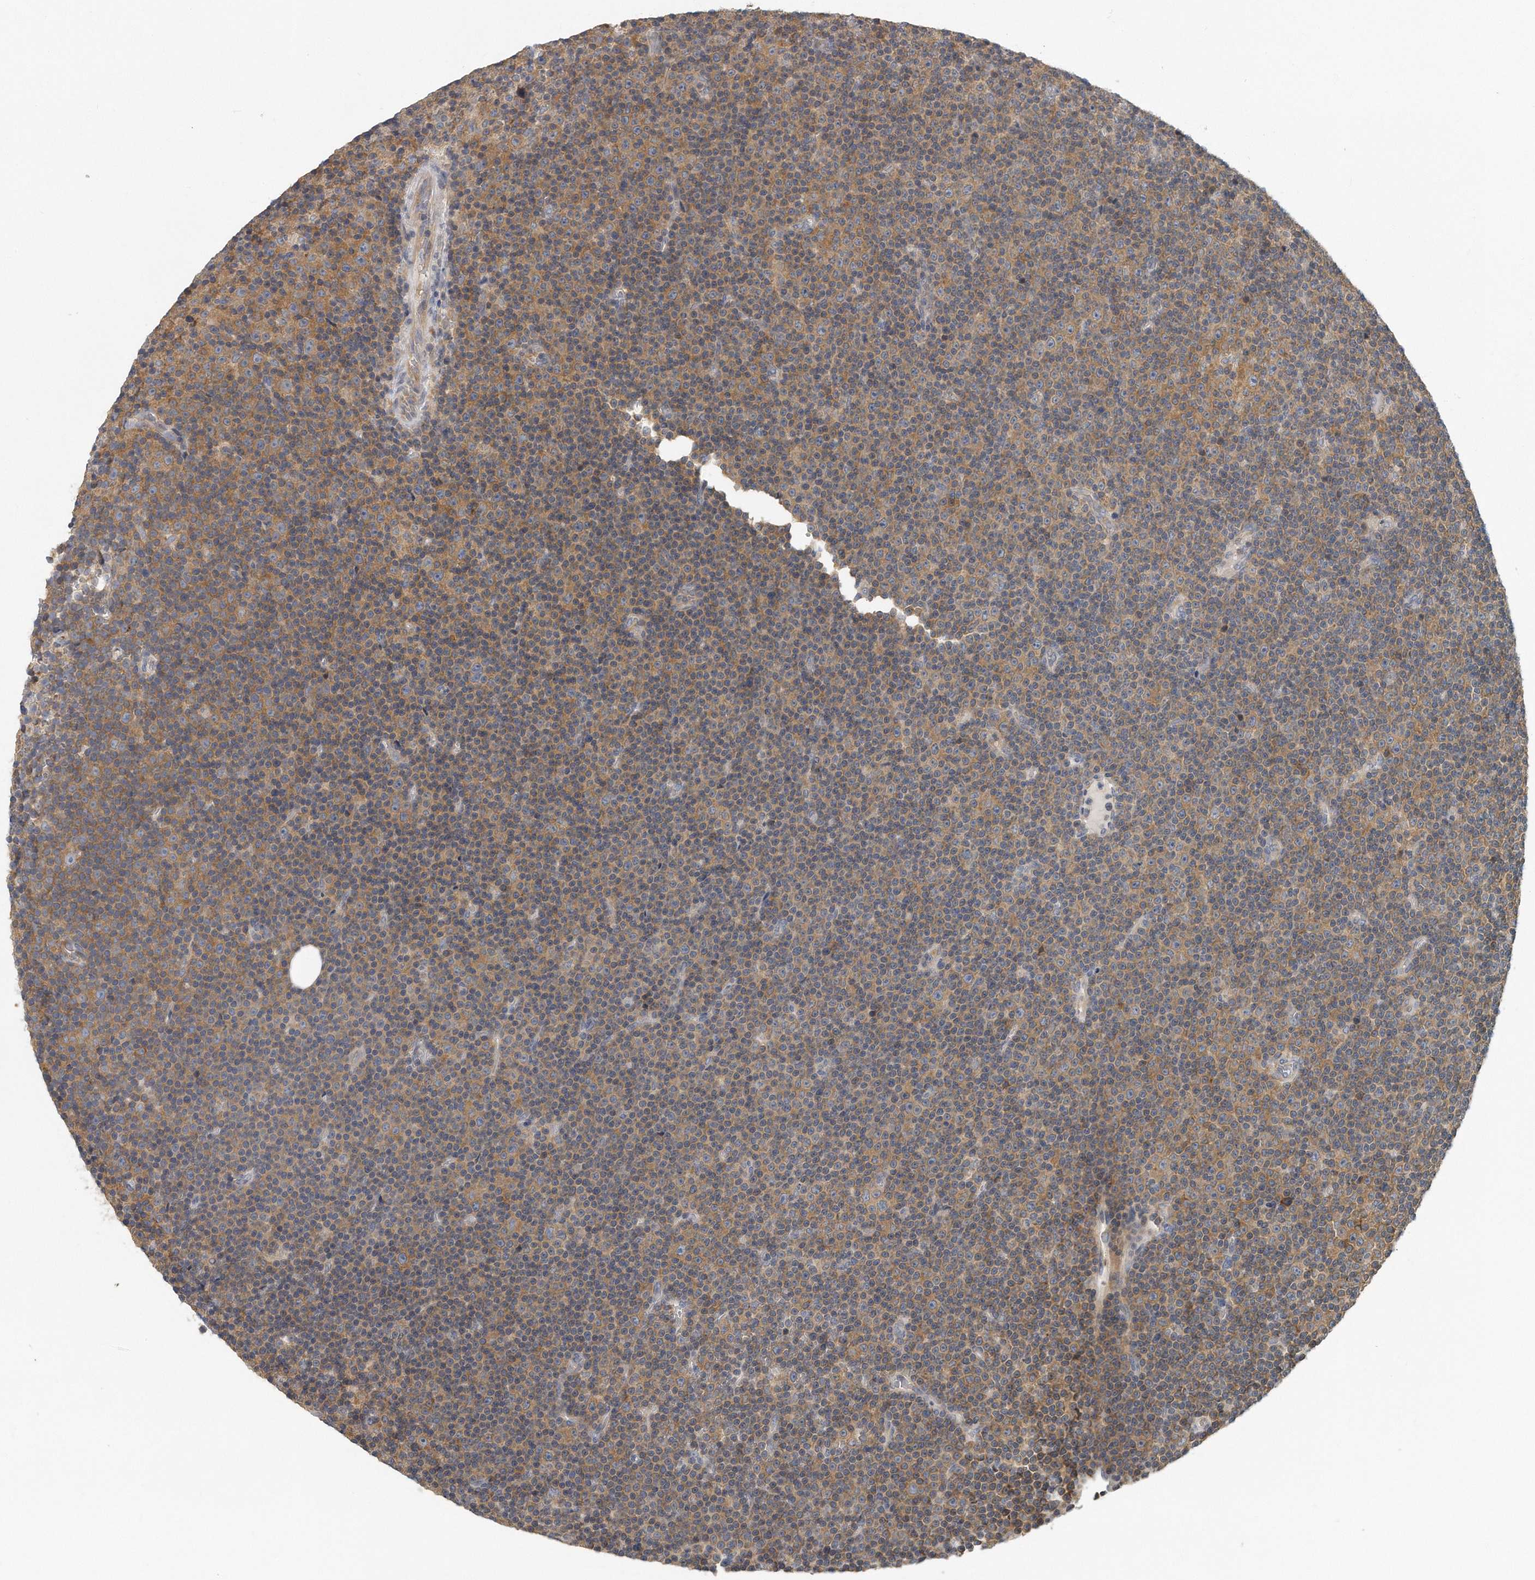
{"staining": {"intensity": "moderate", "quantity": "25%-75%", "location": "cytoplasmic/membranous"}, "tissue": "lymphoma", "cell_type": "Tumor cells", "image_type": "cancer", "snomed": [{"axis": "morphology", "description": "Malignant lymphoma, non-Hodgkin's type, Low grade"}, {"axis": "topography", "description": "Lymph node"}], "caption": "Immunohistochemistry histopathology image of human lymphoma stained for a protein (brown), which shows medium levels of moderate cytoplasmic/membranous staining in approximately 25%-75% of tumor cells.", "gene": "EIF3I", "patient": {"sex": "female", "age": 67}}